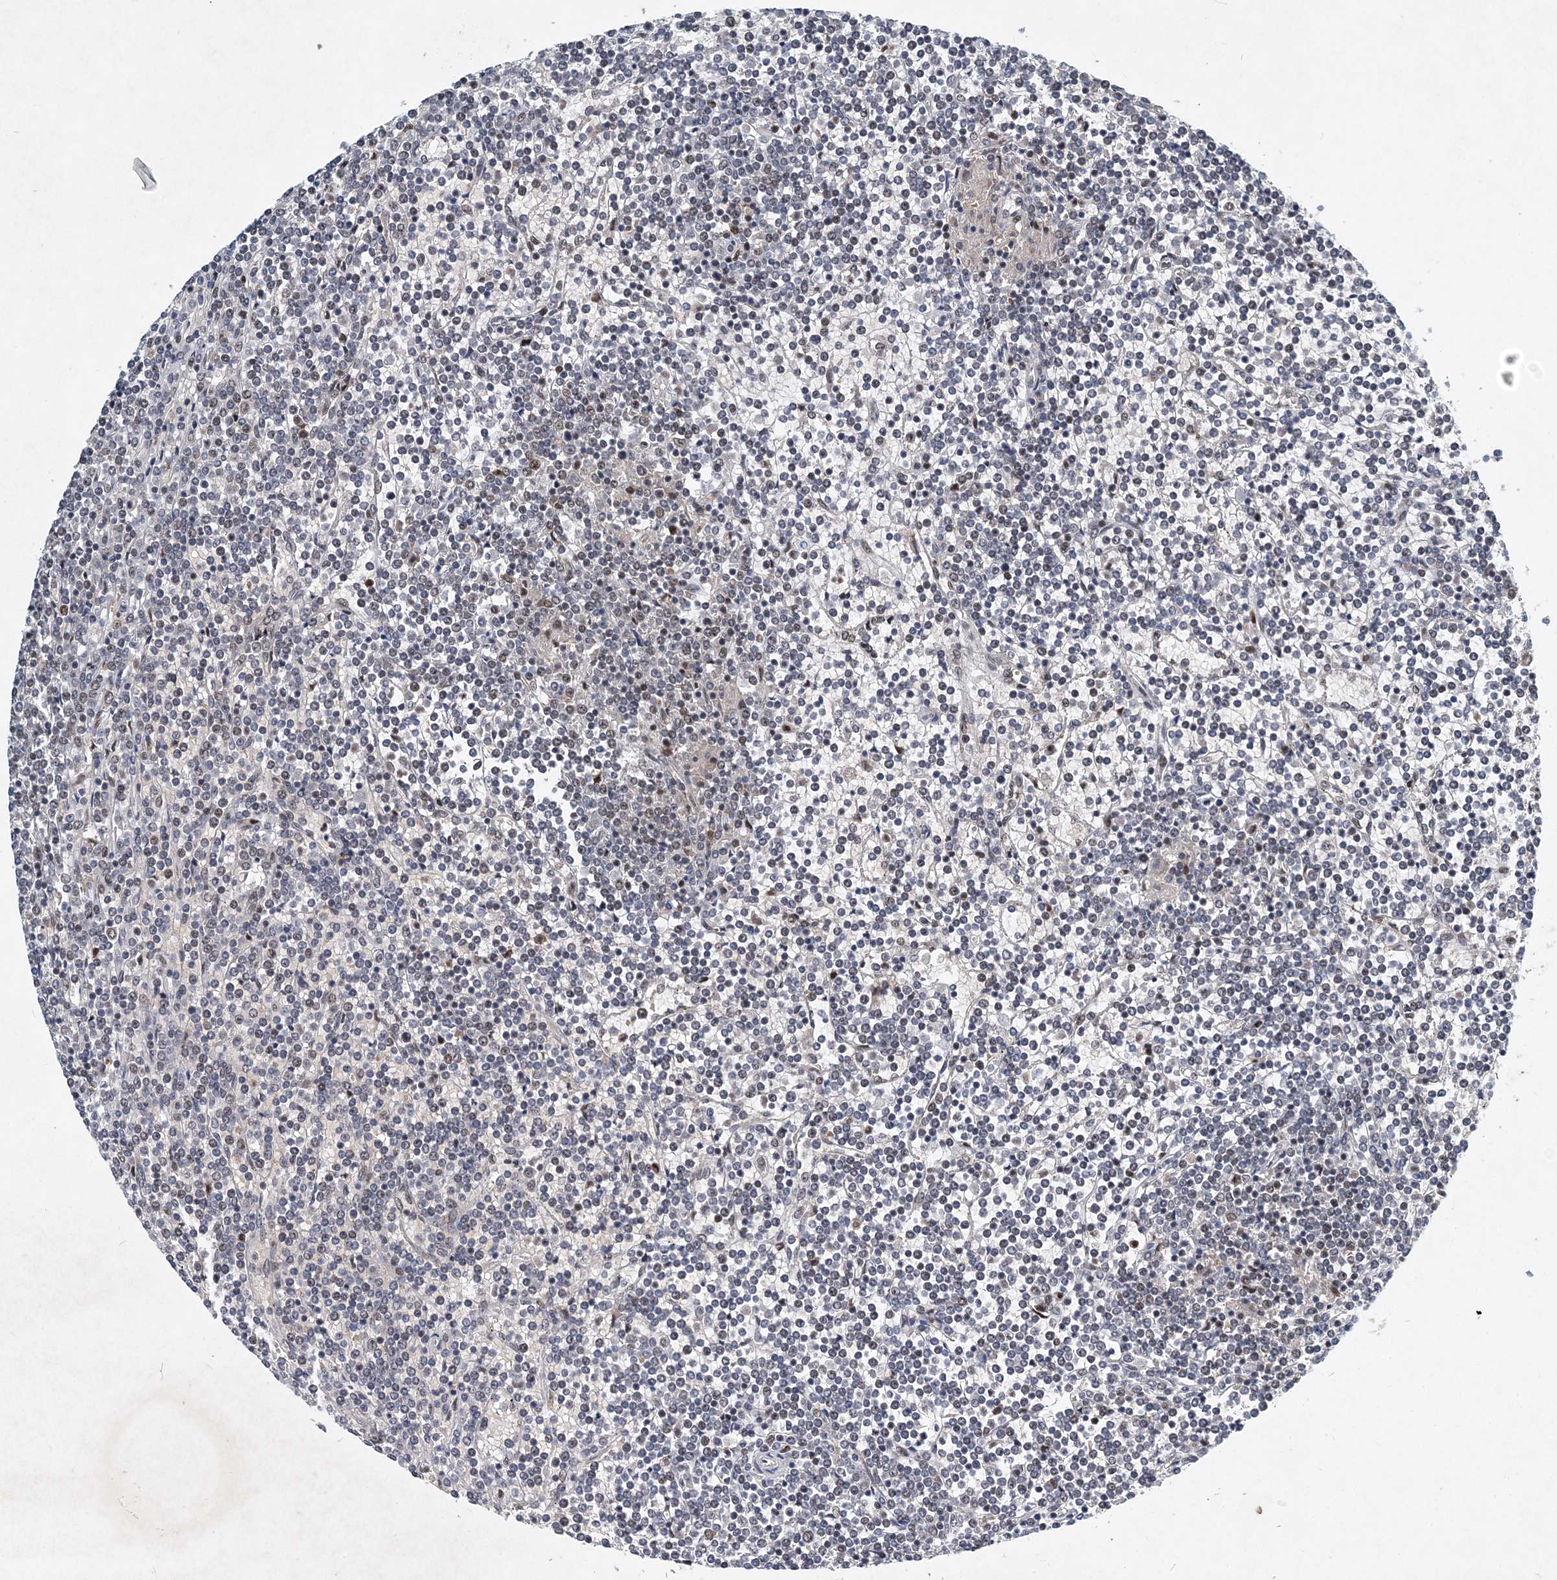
{"staining": {"intensity": "negative", "quantity": "none", "location": "none"}, "tissue": "lymphoma", "cell_type": "Tumor cells", "image_type": "cancer", "snomed": [{"axis": "morphology", "description": "Malignant lymphoma, non-Hodgkin's type, Low grade"}, {"axis": "topography", "description": "Spleen"}], "caption": "The histopathology image shows no significant expression in tumor cells of lymphoma.", "gene": "KPNA4", "patient": {"sex": "female", "age": 19}}